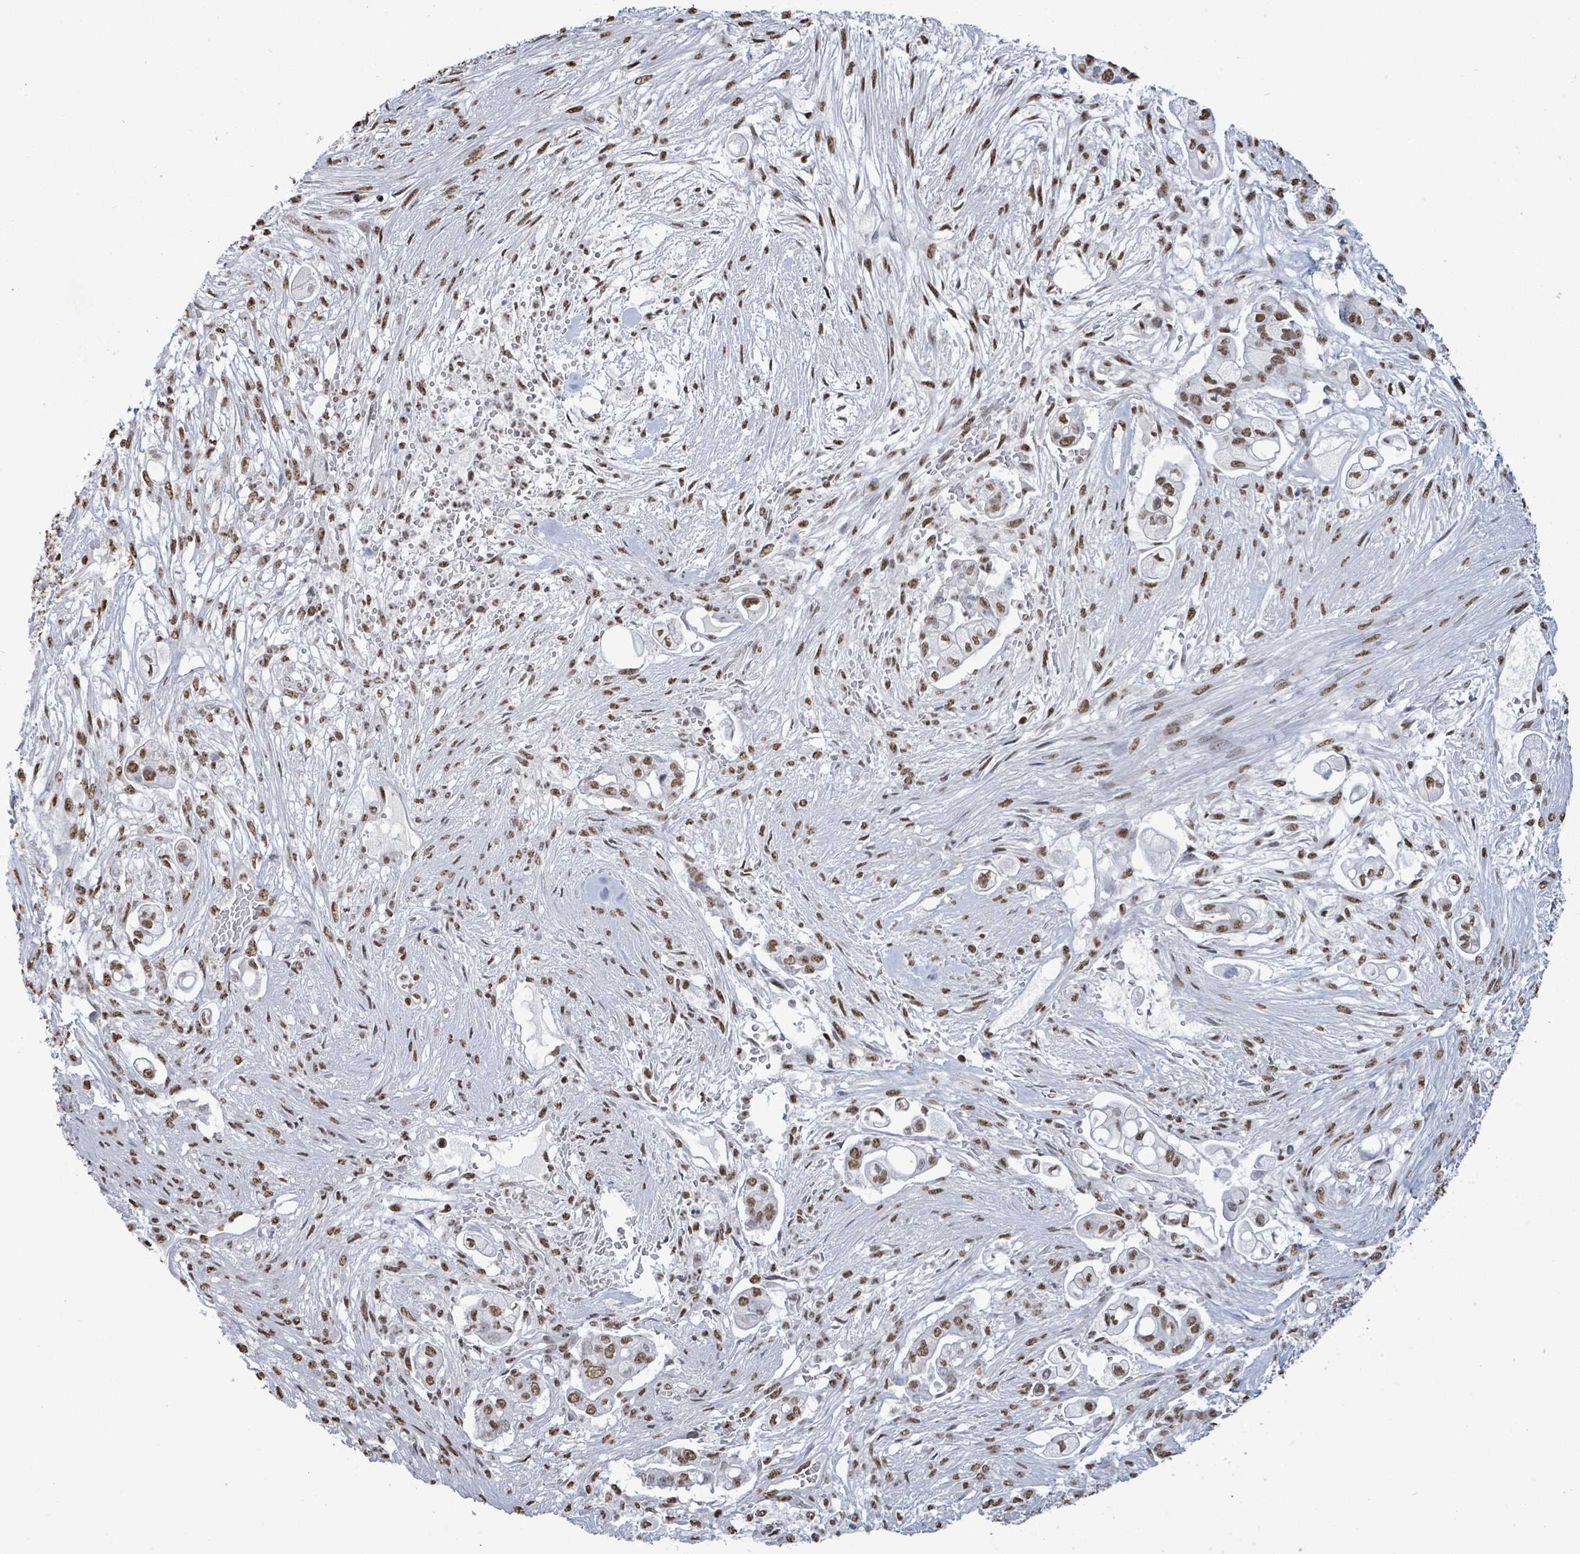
{"staining": {"intensity": "moderate", "quantity": ">75%", "location": "nuclear"}, "tissue": "pancreatic cancer", "cell_type": "Tumor cells", "image_type": "cancer", "snomed": [{"axis": "morphology", "description": "Adenocarcinoma, NOS"}, {"axis": "topography", "description": "Pancreas"}], "caption": "Pancreatic cancer was stained to show a protein in brown. There is medium levels of moderate nuclear expression in approximately >75% of tumor cells.", "gene": "SAMD14", "patient": {"sex": "female", "age": 69}}